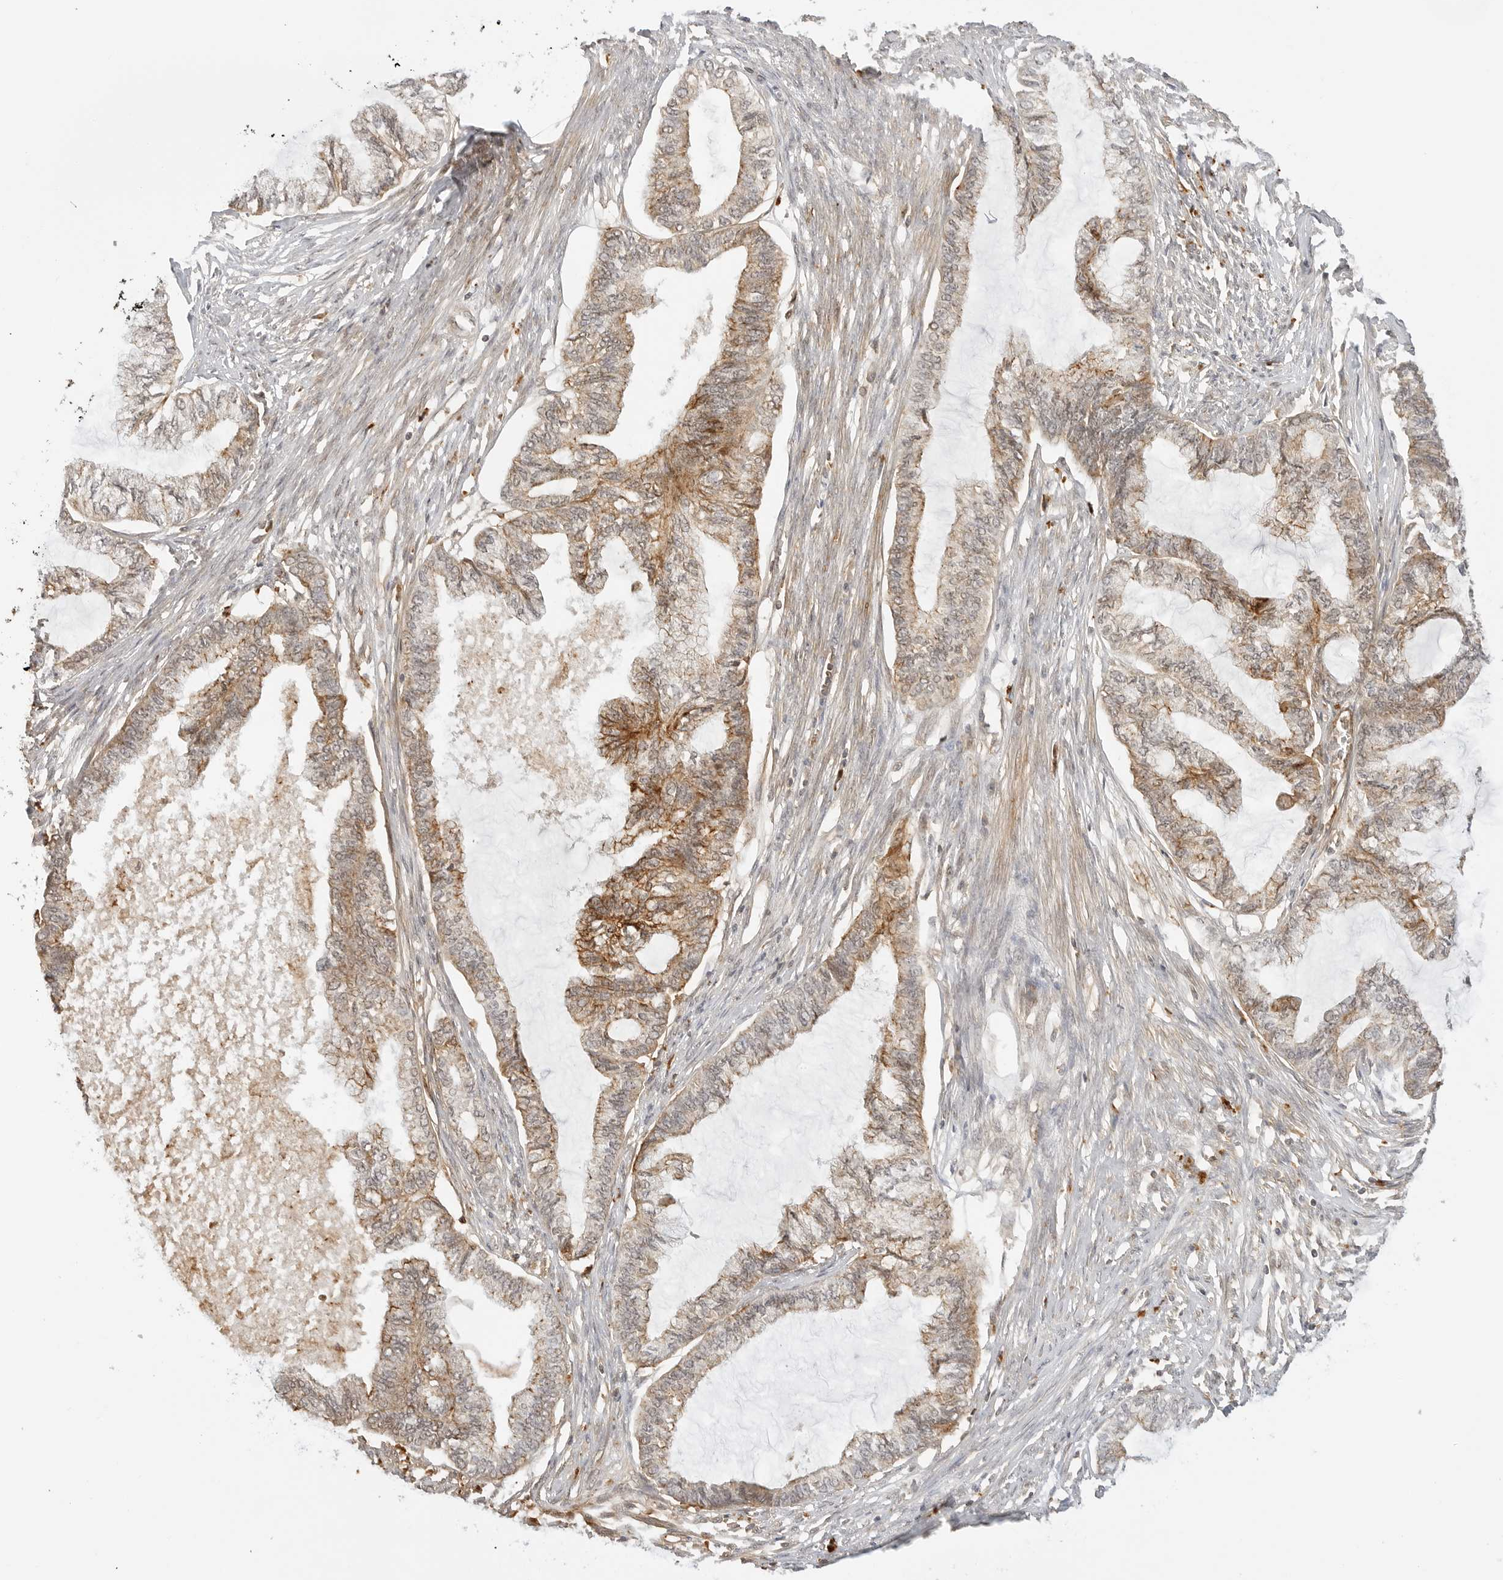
{"staining": {"intensity": "moderate", "quantity": ">75%", "location": "cytoplasmic/membranous"}, "tissue": "endometrial cancer", "cell_type": "Tumor cells", "image_type": "cancer", "snomed": [{"axis": "morphology", "description": "Adenocarcinoma, NOS"}, {"axis": "topography", "description": "Endometrium"}], "caption": "Immunohistochemical staining of adenocarcinoma (endometrial) shows medium levels of moderate cytoplasmic/membranous protein positivity in approximately >75% of tumor cells.", "gene": "EPHA1", "patient": {"sex": "female", "age": 86}}